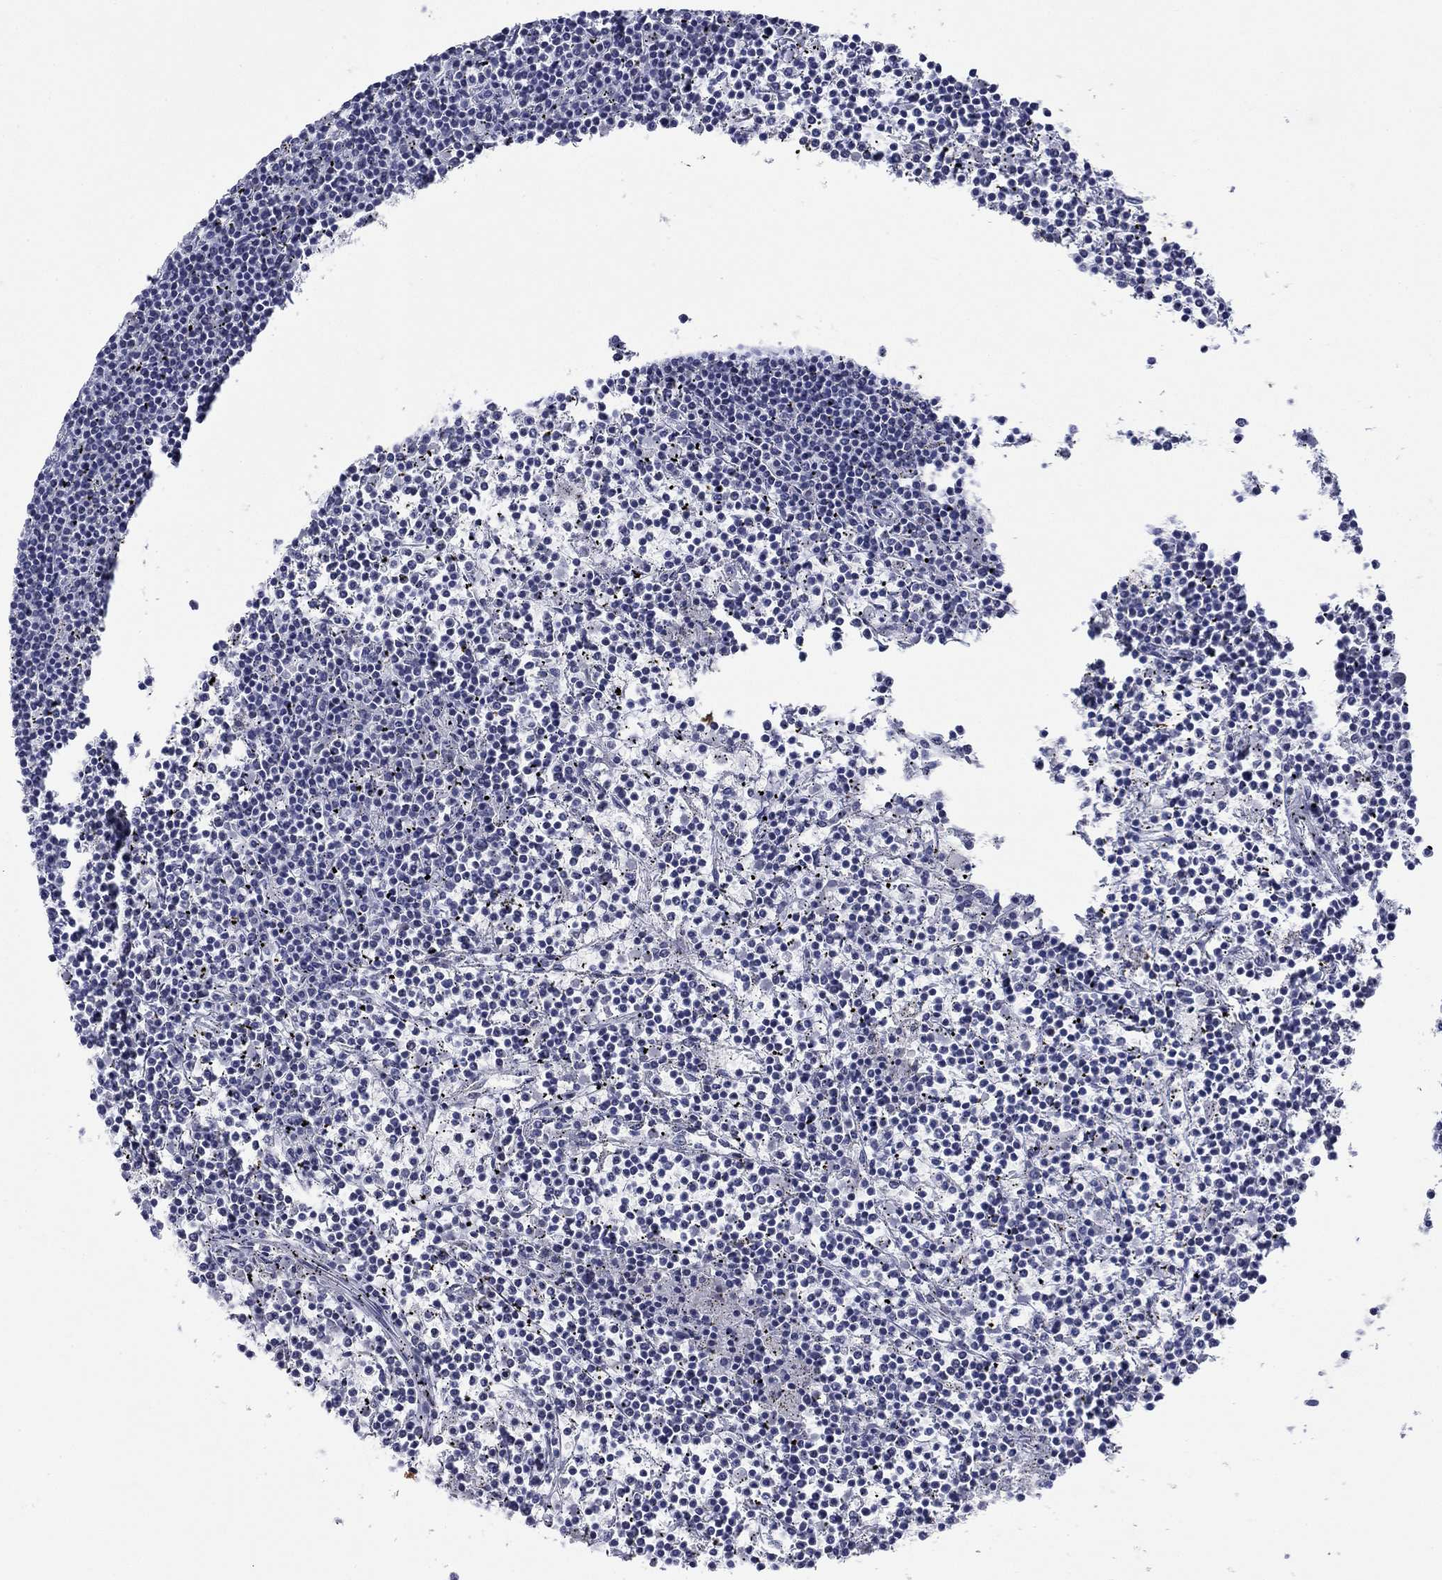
{"staining": {"intensity": "negative", "quantity": "none", "location": "none"}, "tissue": "lymphoma", "cell_type": "Tumor cells", "image_type": "cancer", "snomed": [{"axis": "morphology", "description": "Malignant lymphoma, non-Hodgkin's type, Low grade"}, {"axis": "topography", "description": "Spleen"}], "caption": "Immunohistochemical staining of human lymphoma demonstrates no significant staining in tumor cells. Nuclei are stained in blue.", "gene": "NPAS3", "patient": {"sex": "female", "age": 19}}